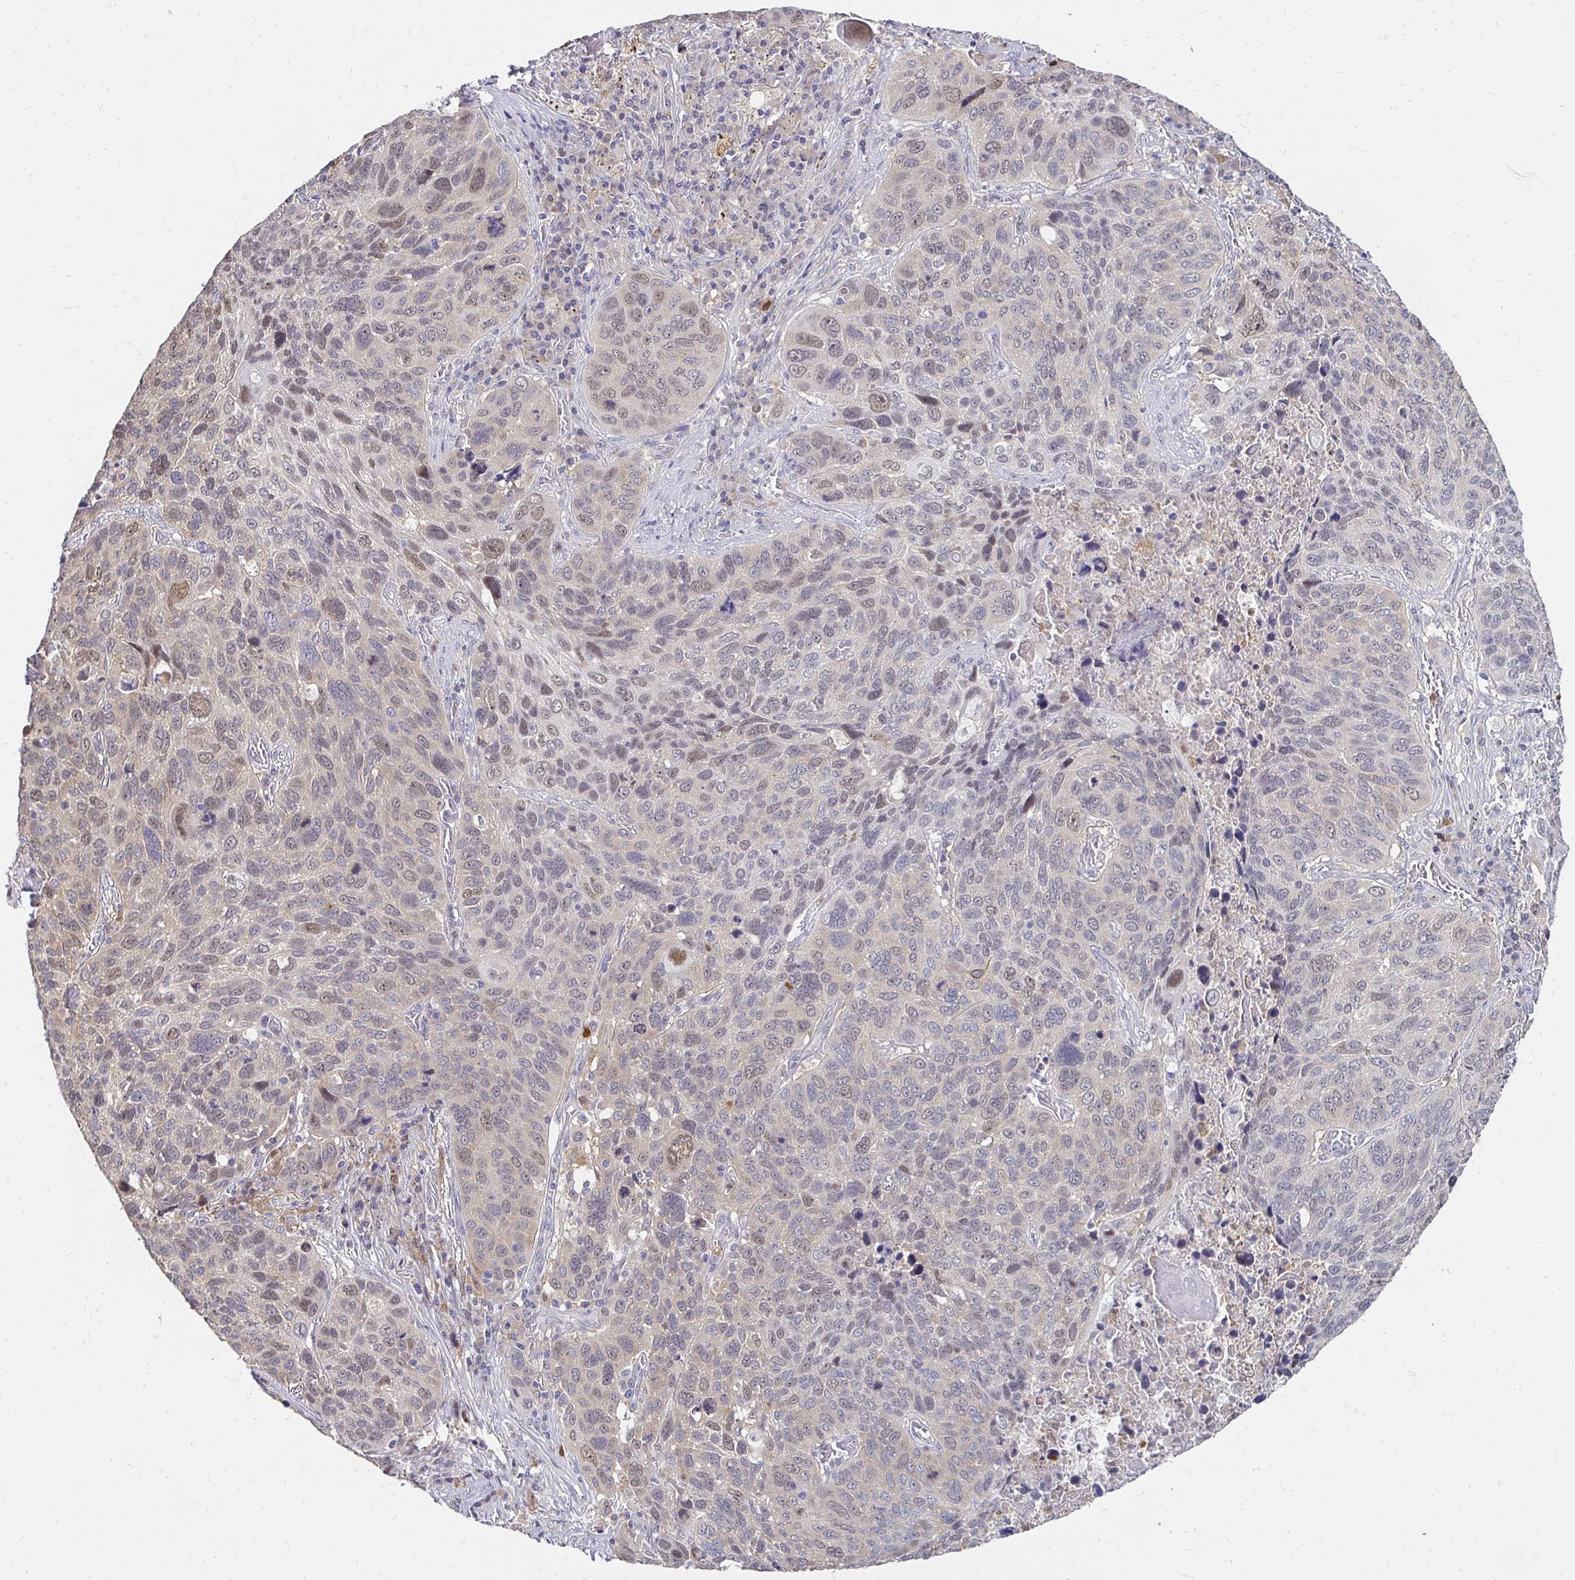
{"staining": {"intensity": "weak", "quantity": "25%-75%", "location": "nuclear"}, "tissue": "lung cancer", "cell_type": "Tumor cells", "image_type": "cancer", "snomed": [{"axis": "morphology", "description": "Squamous cell carcinoma, NOS"}, {"axis": "topography", "description": "Lung"}], "caption": "High-magnification brightfield microscopy of squamous cell carcinoma (lung) stained with DAB (3,3'-diaminobenzidine) (brown) and counterstained with hematoxylin (blue). tumor cells exhibit weak nuclear positivity is identified in approximately25%-75% of cells.", "gene": "PADI2", "patient": {"sex": "male", "age": 68}}